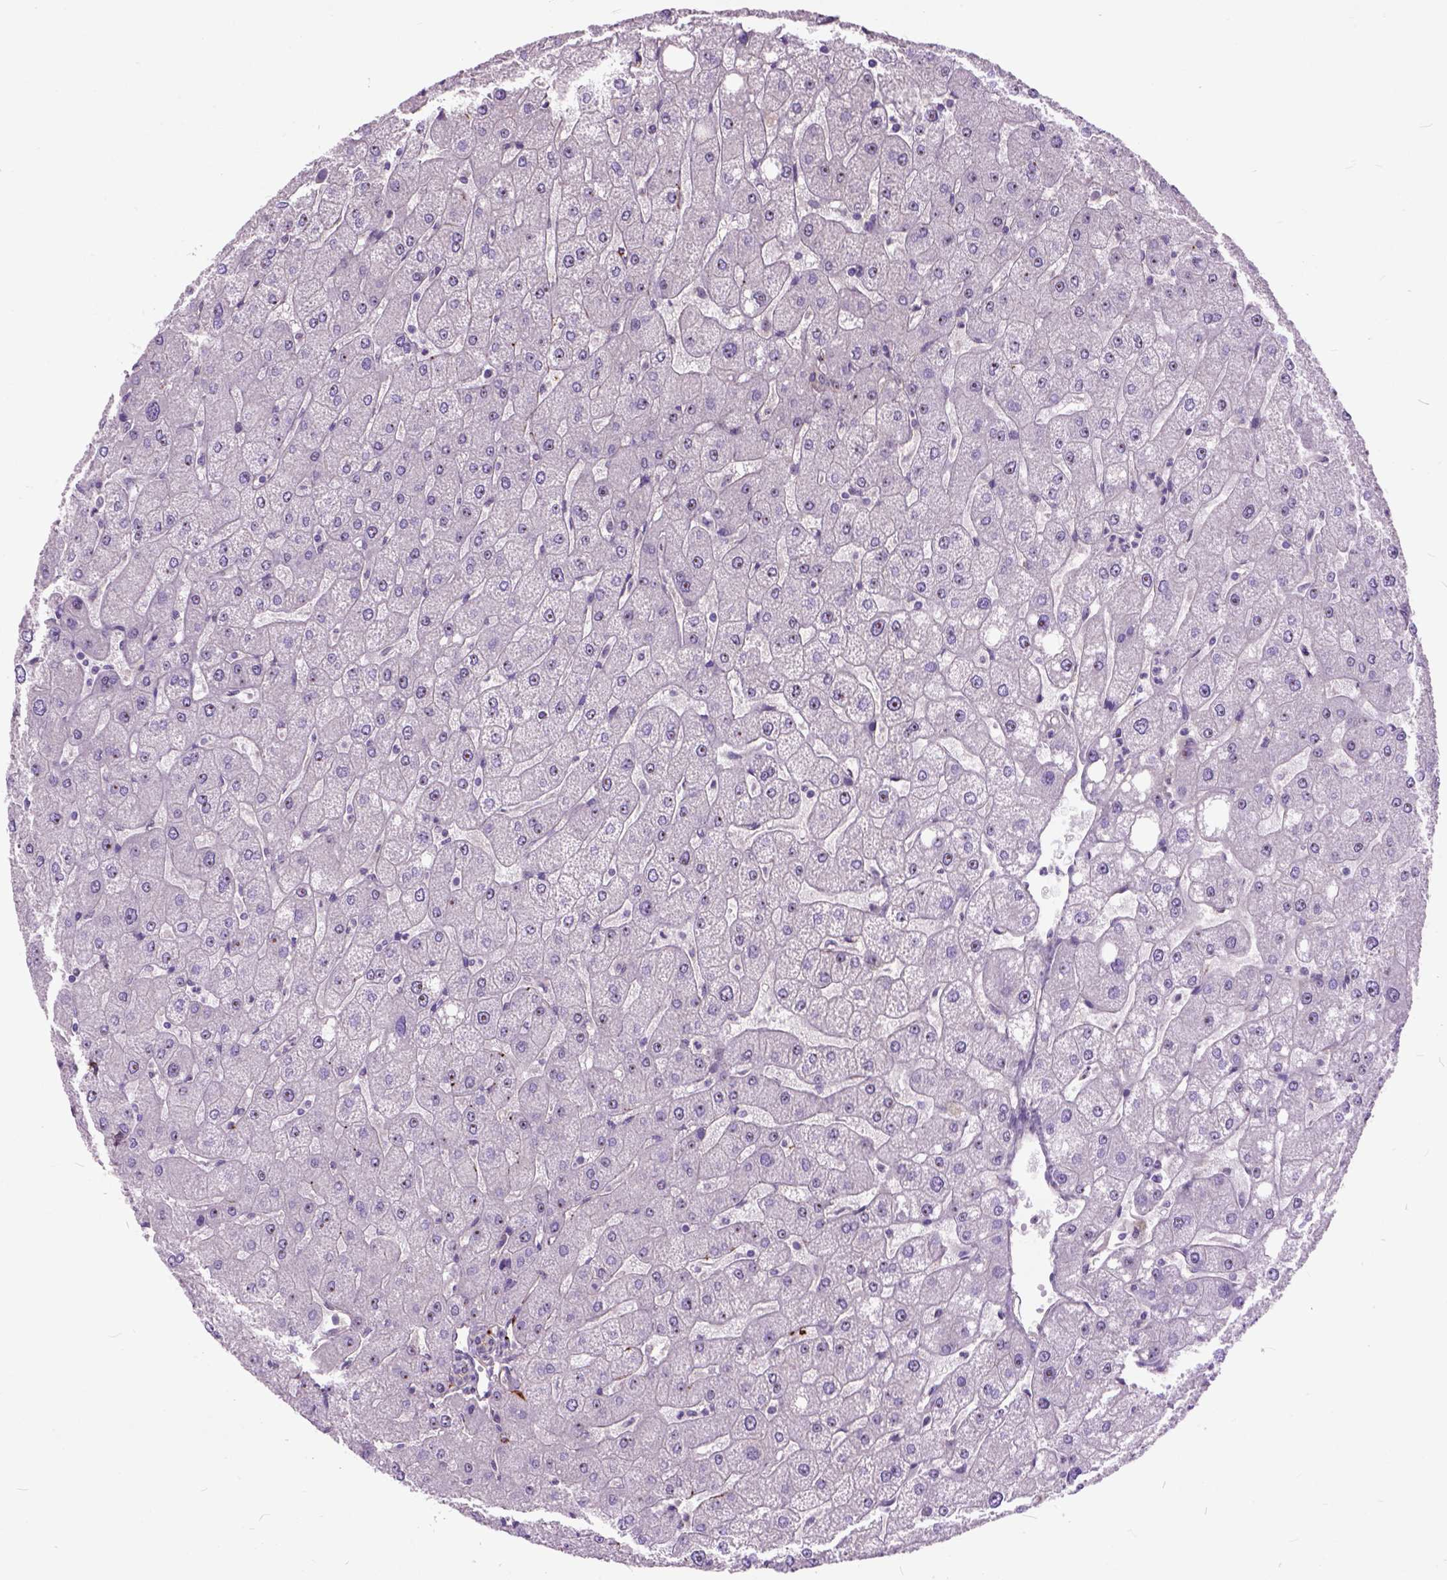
{"staining": {"intensity": "negative", "quantity": "none", "location": "none"}, "tissue": "liver", "cell_type": "Cholangiocytes", "image_type": "normal", "snomed": [{"axis": "morphology", "description": "Normal tissue, NOS"}, {"axis": "topography", "description": "Liver"}], "caption": "Micrograph shows no protein expression in cholangiocytes of benign liver. (DAB IHC with hematoxylin counter stain).", "gene": "MAPT", "patient": {"sex": "male", "age": 67}}